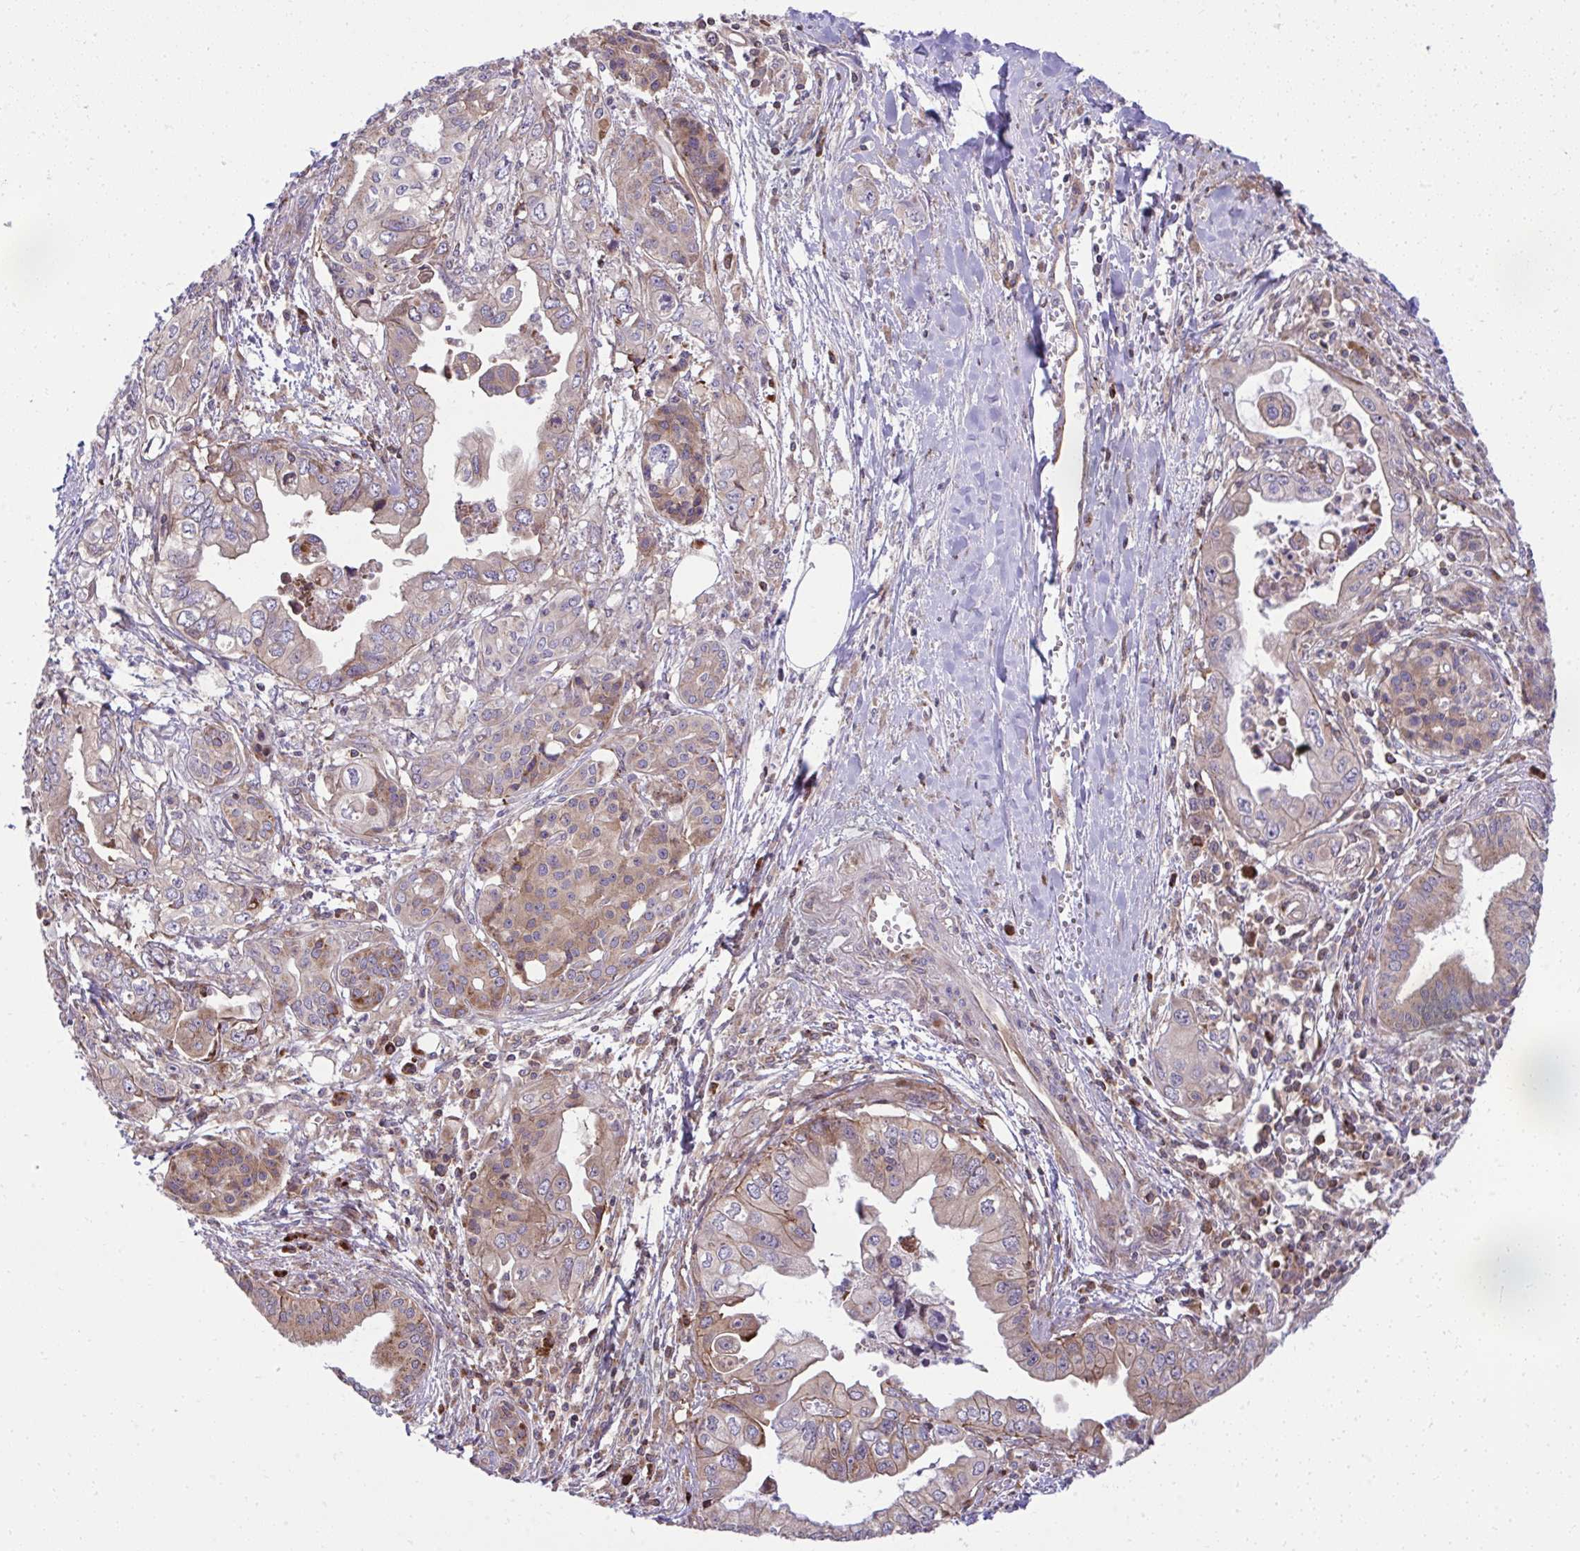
{"staining": {"intensity": "weak", "quantity": "<25%", "location": "cytoplasmic/membranous"}, "tissue": "pancreatic cancer", "cell_type": "Tumor cells", "image_type": "cancer", "snomed": [{"axis": "morphology", "description": "Adenocarcinoma, NOS"}, {"axis": "topography", "description": "Pancreas"}], "caption": "This photomicrograph is of pancreatic adenocarcinoma stained with immunohistochemistry (IHC) to label a protein in brown with the nuclei are counter-stained blue. There is no positivity in tumor cells. (Stains: DAB IHC with hematoxylin counter stain, Microscopy: brightfield microscopy at high magnification).", "gene": "NMNAT3", "patient": {"sex": "male", "age": 68}}